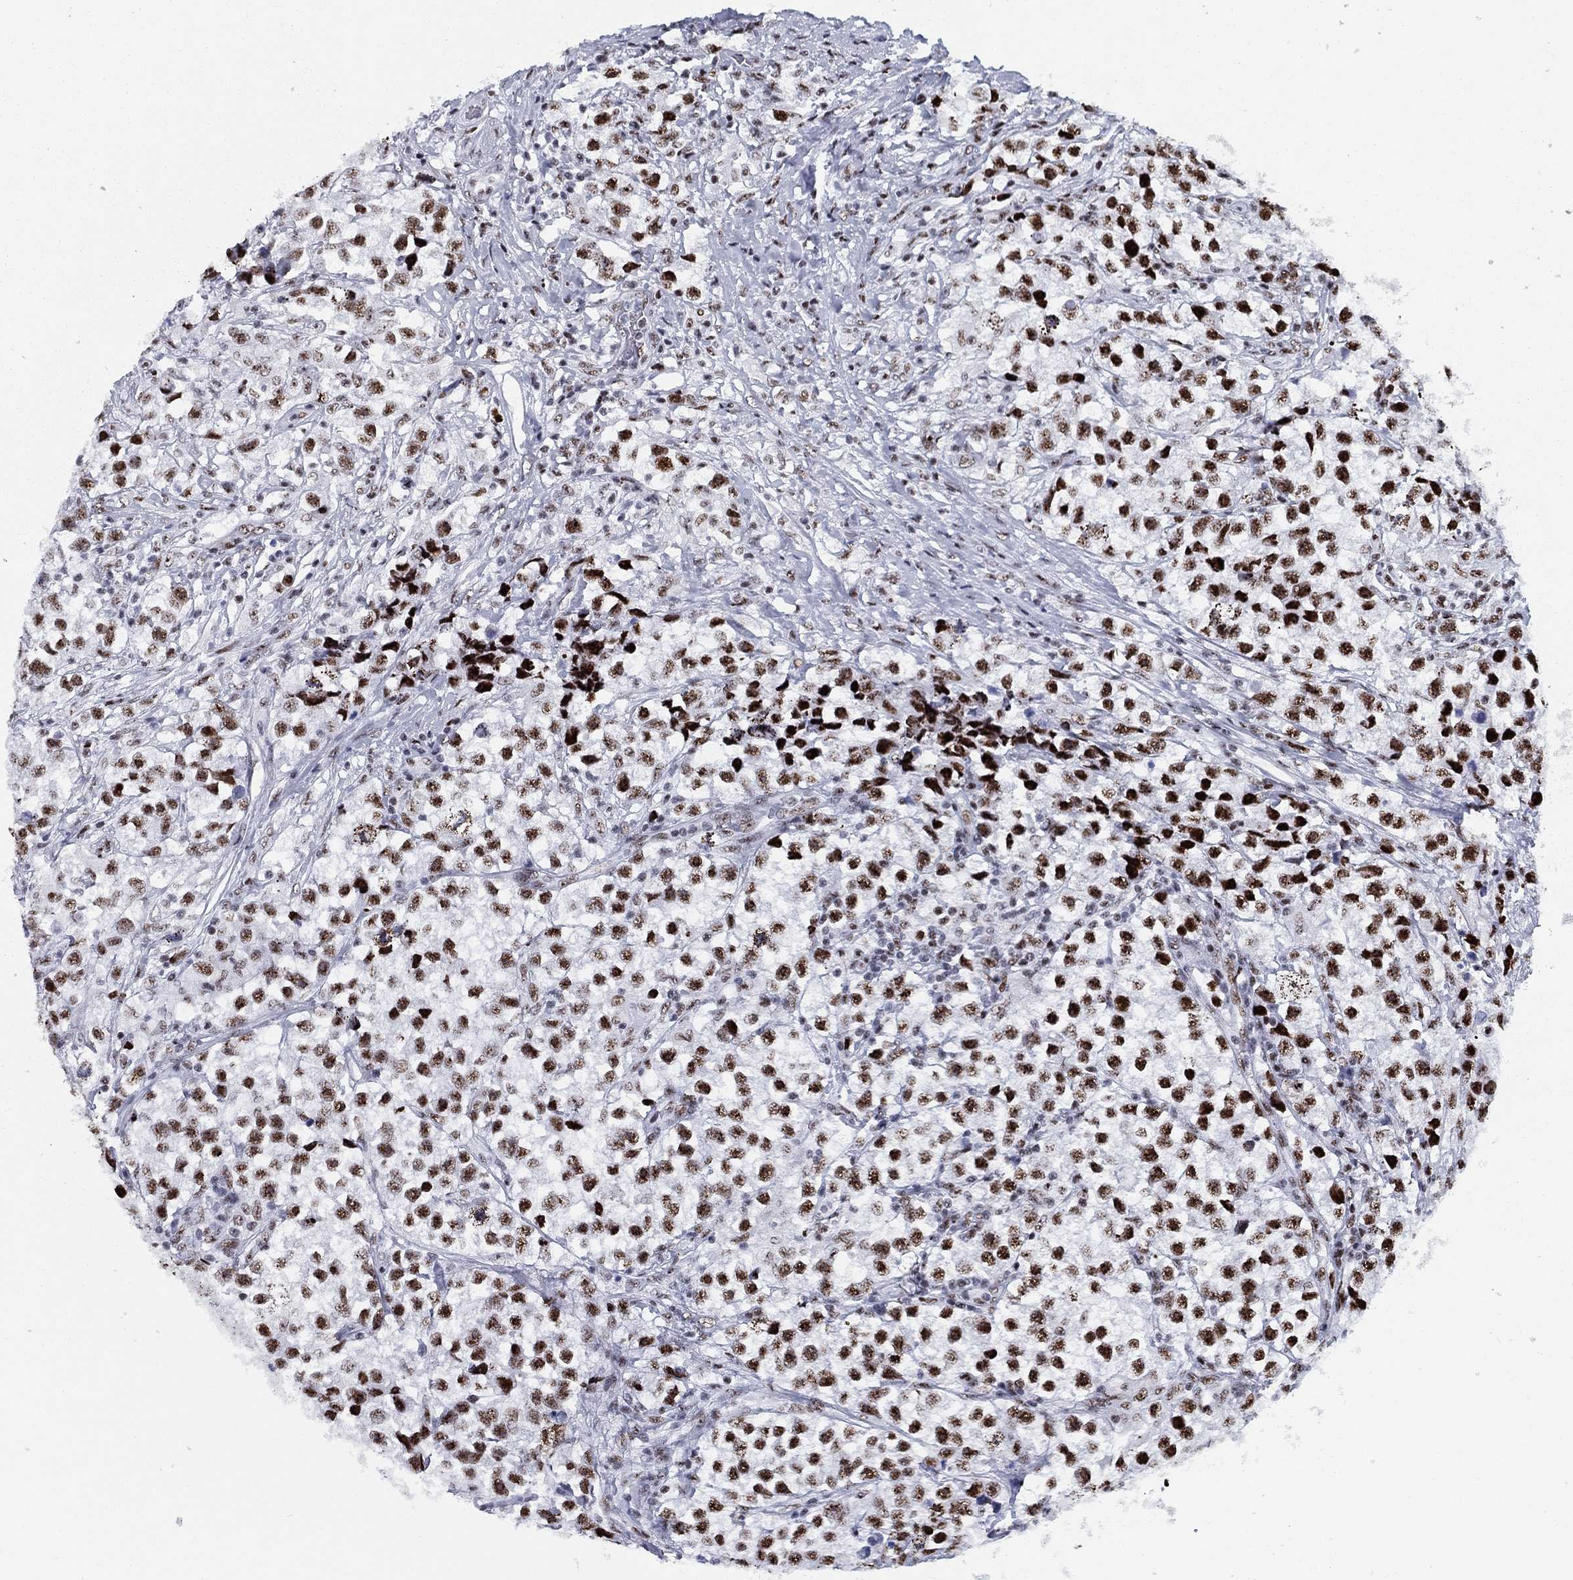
{"staining": {"intensity": "strong", "quantity": ">75%", "location": "nuclear"}, "tissue": "testis cancer", "cell_type": "Tumor cells", "image_type": "cancer", "snomed": [{"axis": "morphology", "description": "Seminoma, NOS"}, {"axis": "topography", "description": "Testis"}], "caption": "Protein expression analysis of human testis cancer reveals strong nuclear staining in approximately >75% of tumor cells.", "gene": "CYB561D2", "patient": {"sex": "male", "age": 46}}